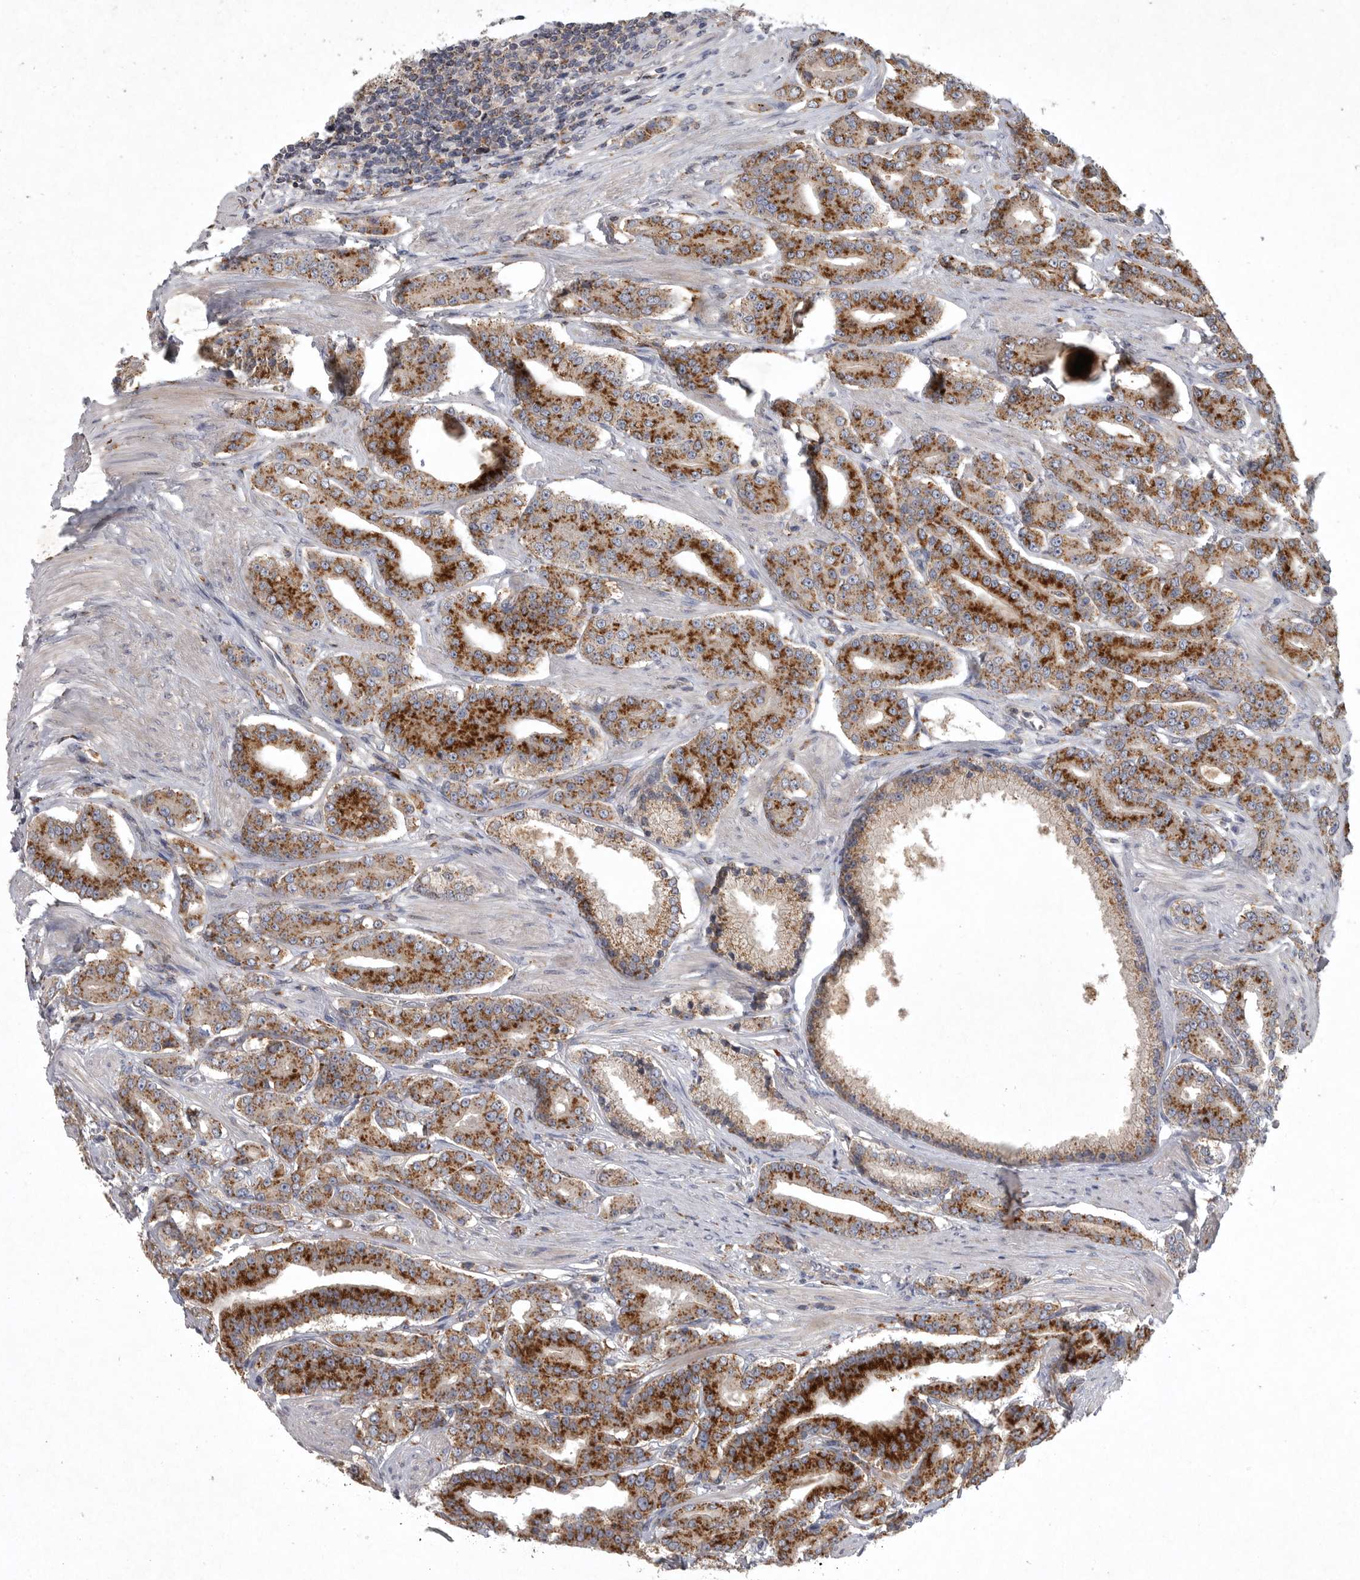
{"staining": {"intensity": "strong", "quantity": ">75%", "location": "cytoplasmic/membranous"}, "tissue": "prostate cancer", "cell_type": "Tumor cells", "image_type": "cancer", "snomed": [{"axis": "morphology", "description": "Adenocarcinoma, High grade"}, {"axis": "topography", "description": "Prostate"}], "caption": "A photomicrograph of adenocarcinoma (high-grade) (prostate) stained for a protein shows strong cytoplasmic/membranous brown staining in tumor cells. (Stains: DAB in brown, nuclei in blue, Microscopy: brightfield microscopy at high magnification).", "gene": "LAMTOR3", "patient": {"sex": "male", "age": 71}}